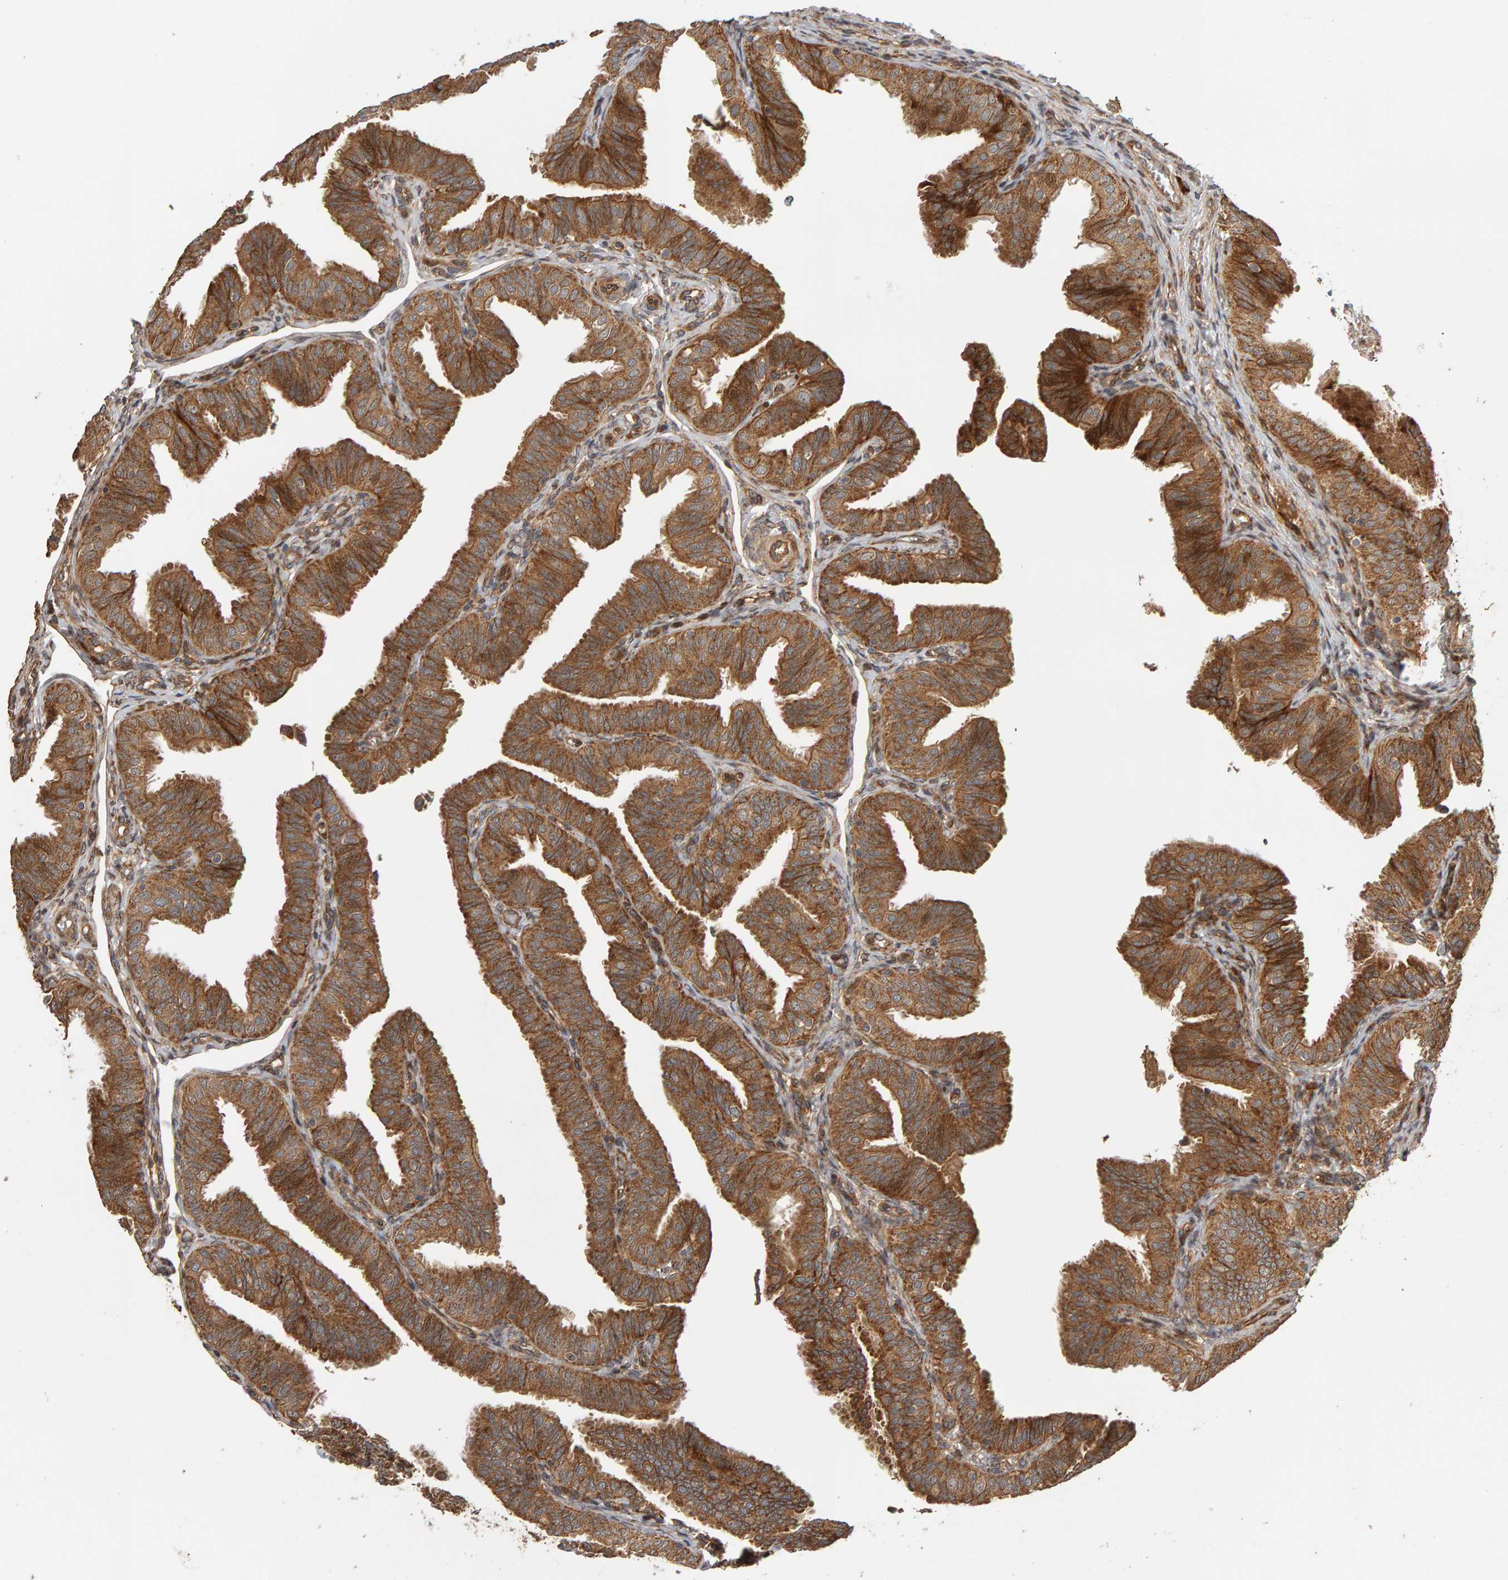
{"staining": {"intensity": "moderate", "quantity": ">75%", "location": "cytoplasmic/membranous"}, "tissue": "fallopian tube", "cell_type": "Glandular cells", "image_type": "normal", "snomed": [{"axis": "morphology", "description": "Normal tissue, NOS"}, {"axis": "topography", "description": "Fallopian tube"}], "caption": "Fallopian tube stained with DAB (3,3'-diaminobenzidine) IHC exhibits medium levels of moderate cytoplasmic/membranous expression in approximately >75% of glandular cells. Using DAB (3,3'-diaminobenzidine) (brown) and hematoxylin (blue) stains, captured at high magnification using brightfield microscopy.", "gene": "ZFAND1", "patient": {"sex": "female", "age": 35}}